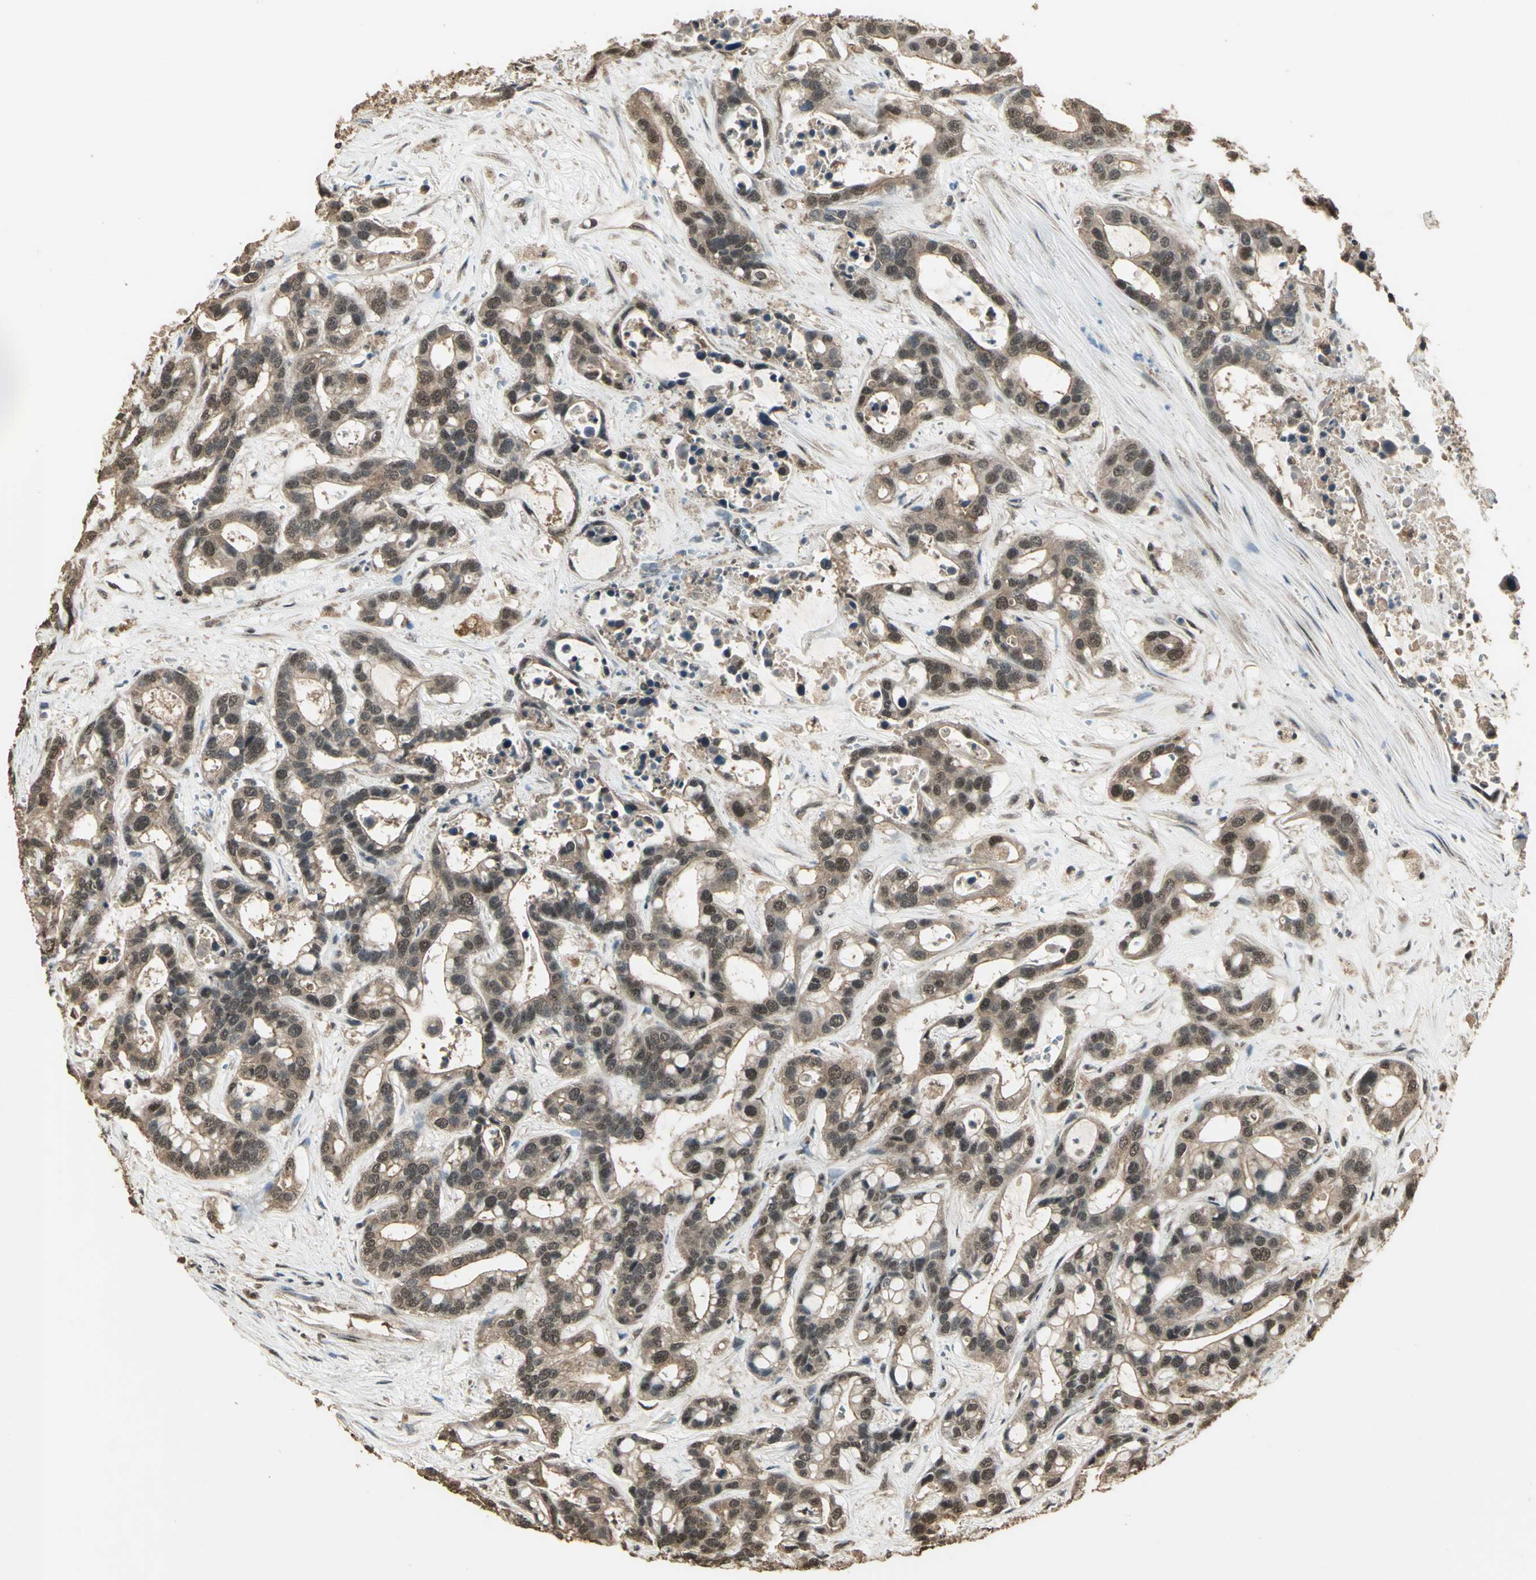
{"staining": {"intensity": "moderate", "quantity": "25%-75%", "location": "cytoplasmic/membranous"}, "tissue": "liver cancer", "cell_type": "Tumor cells", "image_type": "cancer", "snomed": [{"axis": "morphology", "description": "Cholangiocarcinoma"}, {"axis": "topography", "description": "Liver"}], "caption": "About 25%-75% of tumor cells in human liver cancer (cholangiocarcinoma) display moderate cytoplasmic/membranous protein staining as visualized by brown immunohistochemical staining.", "gene": "UCHL5", "patient": {"sex": "female", "age": 65}}